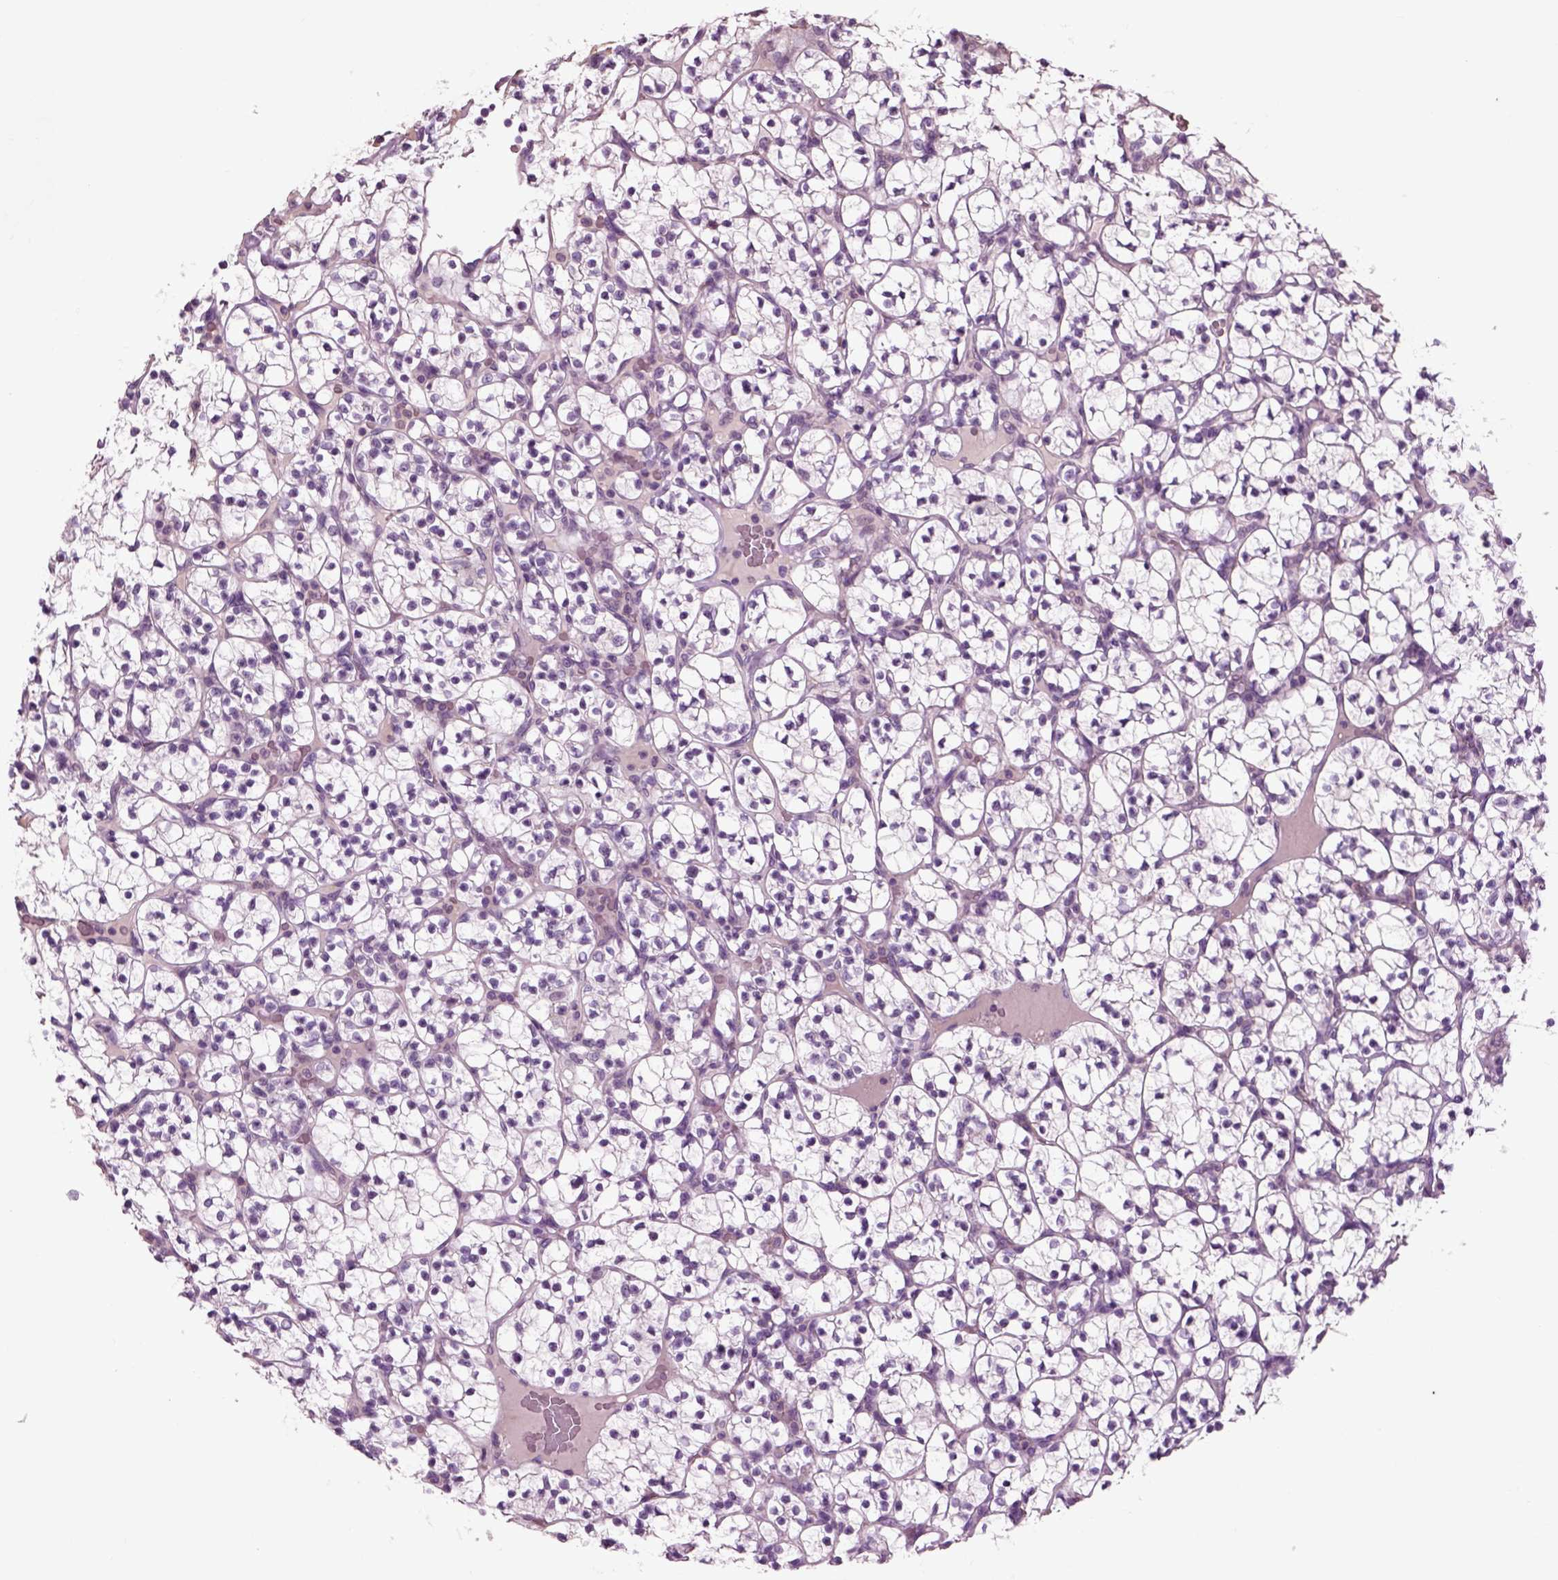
{"staining": {"intensity": "negative", "quantity": "none", "location": "none"}, "tissue": "renal cancer", "cell_type": "Tumor cells", "image_type": "cancer", "snomed": [{"axis": "morphology", "description": "Adenocarcinoma, NOS"}, {"axis": "topography", "description": "Kidney"}], "caption": "Immunohistochemistry image of neoplastic tissue: adenocarcinoma (renal) stained with DAB demonstrates no significant protein expression in tumor cells.", "gene": "CHGB", "patient": {"sex": "female", "age": 89}}